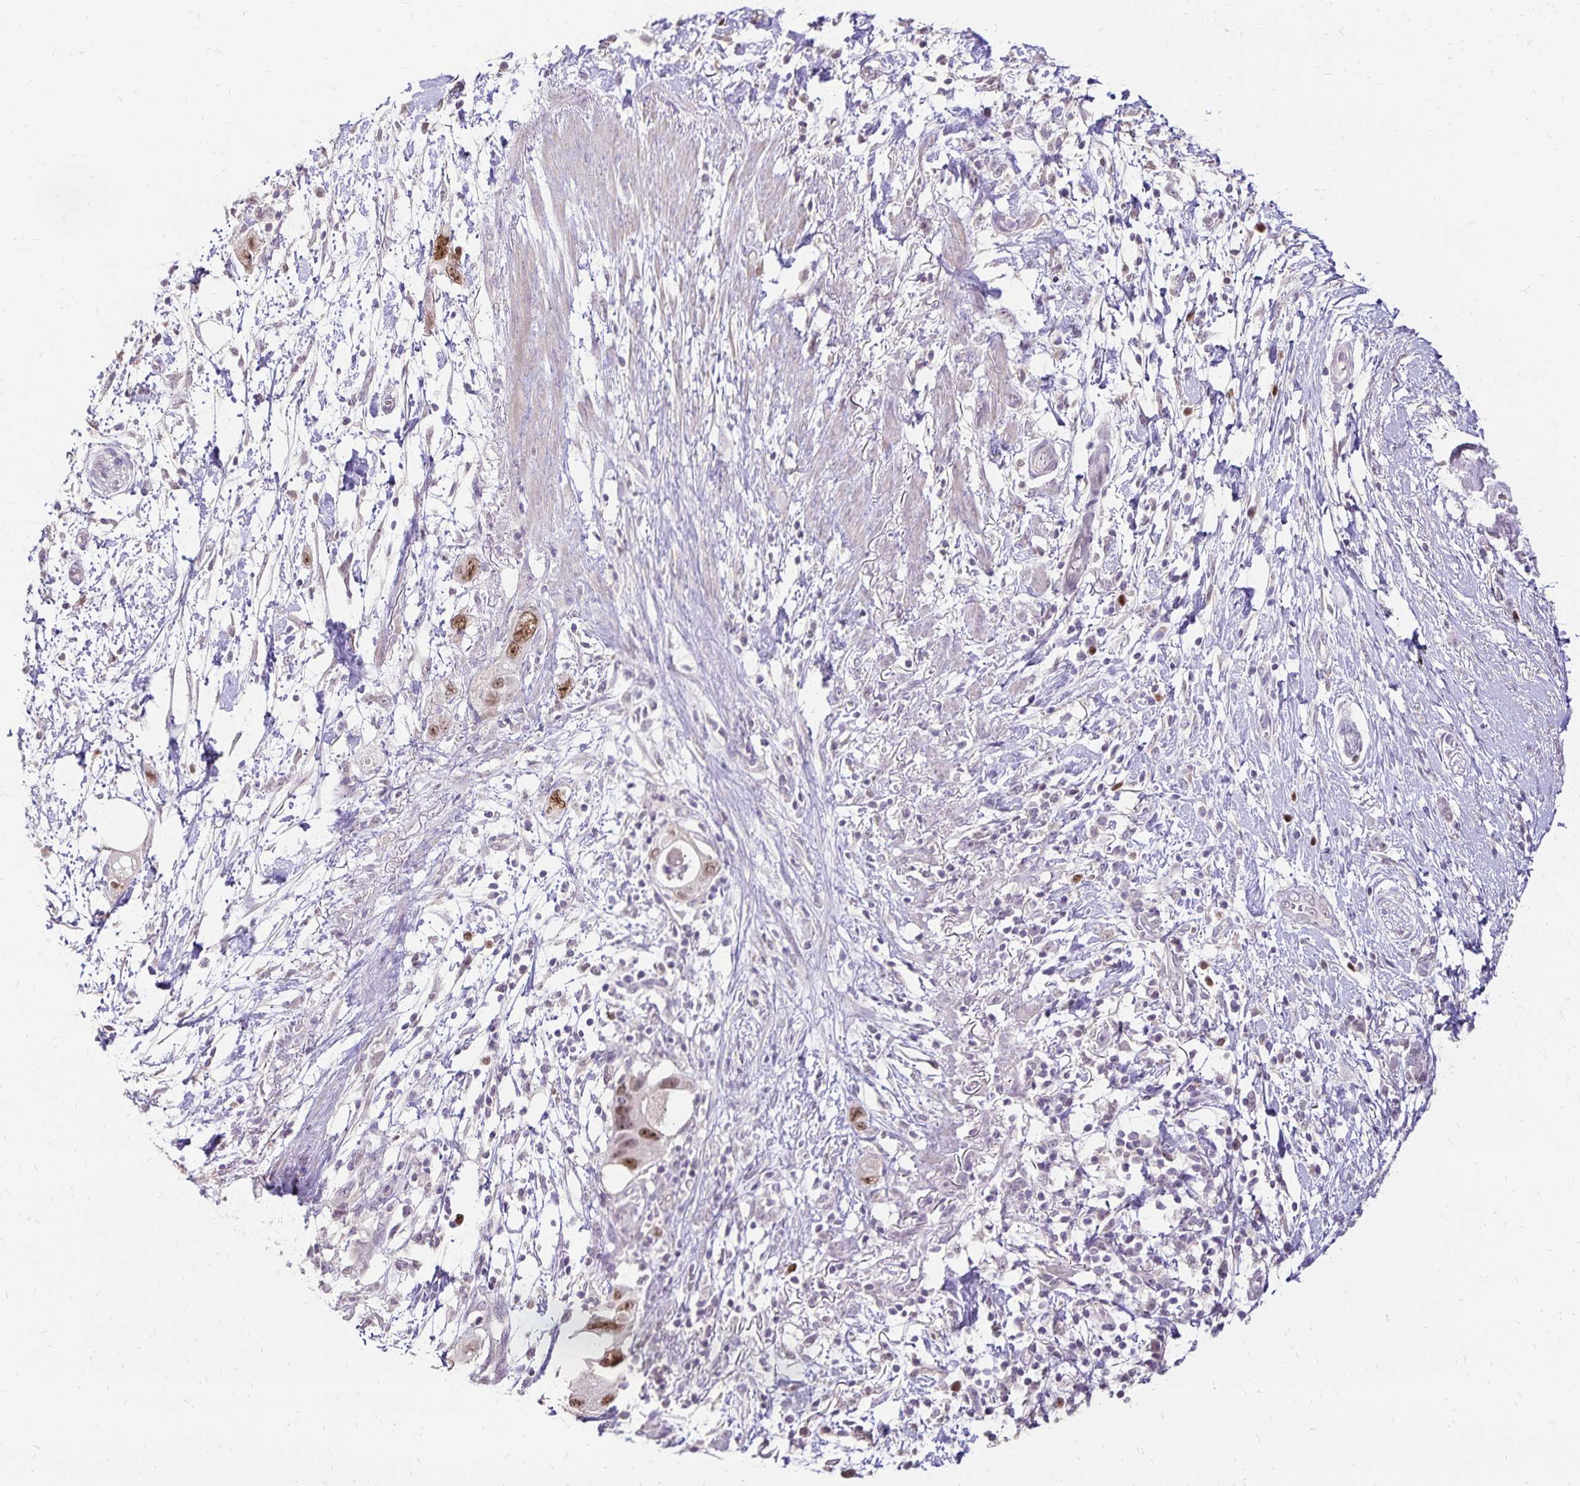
{"staining": {"intensity": "strong", "quantity": "25%-75%", "location": "nuclear"}, "tissue": "pancreatic cancer", "cell_type": "Tumor cells", "image_type": "cancer", "snomed": [{"axis": "morphology", "description": "Adenocarcinoma, NOS"}, {"axis": "topography", "description": "Pancreas"}], "caption": "The image displays staining of pancreatic cancer, revealing strong nuclear protein staining (brown color) within tumor cells. (DAB (3,3'-diaminobenzidine) = brown stain, brightfield microscopy at high magnification).", "gene": "POLB", "patient": {"sex": "female", "age": 72}}